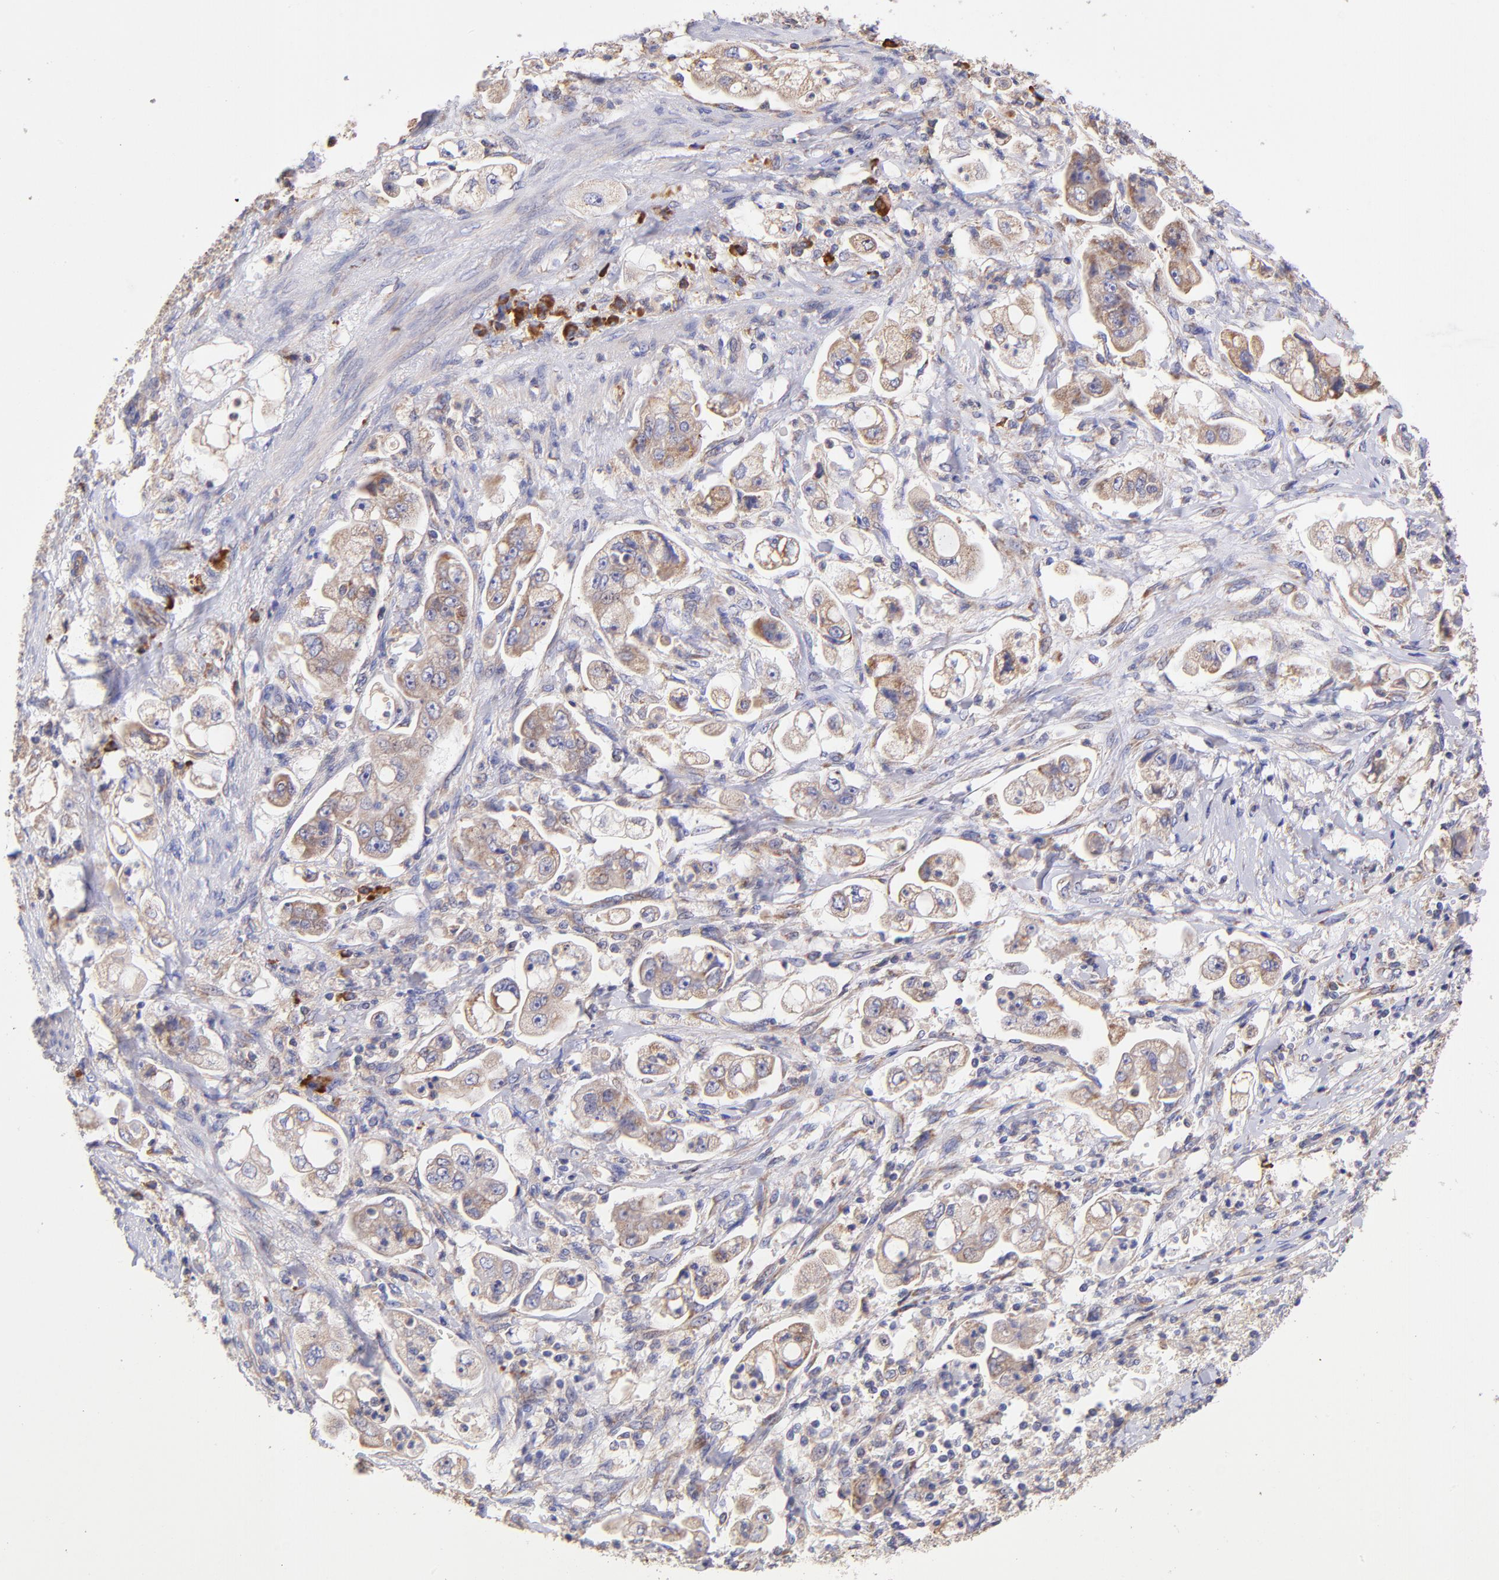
{"staining": {"intensity": "weak", "quantity": ">75%", "location": "cytoplasmic/membranous"}, "tissue": "stomach cancer", "cell_type": "Tumor cells", "image_type": "cancer", "snomed": [{"axis": "morphology", "description": "Adenocarcinoma, NOS"}, {"axis": "topography", "description": "Stomach"}], "caption": "Immunohistochemical staining of human adenocarcinoma (stomach) reveals weak cytoplasmic/membranous protein positivity in about >75% of tumor cells. (brown staining indicates protein expression, while blue staining denotes nuclei).", "gene": "PREX1", "patient": {"sex": "male", "age": 62}}